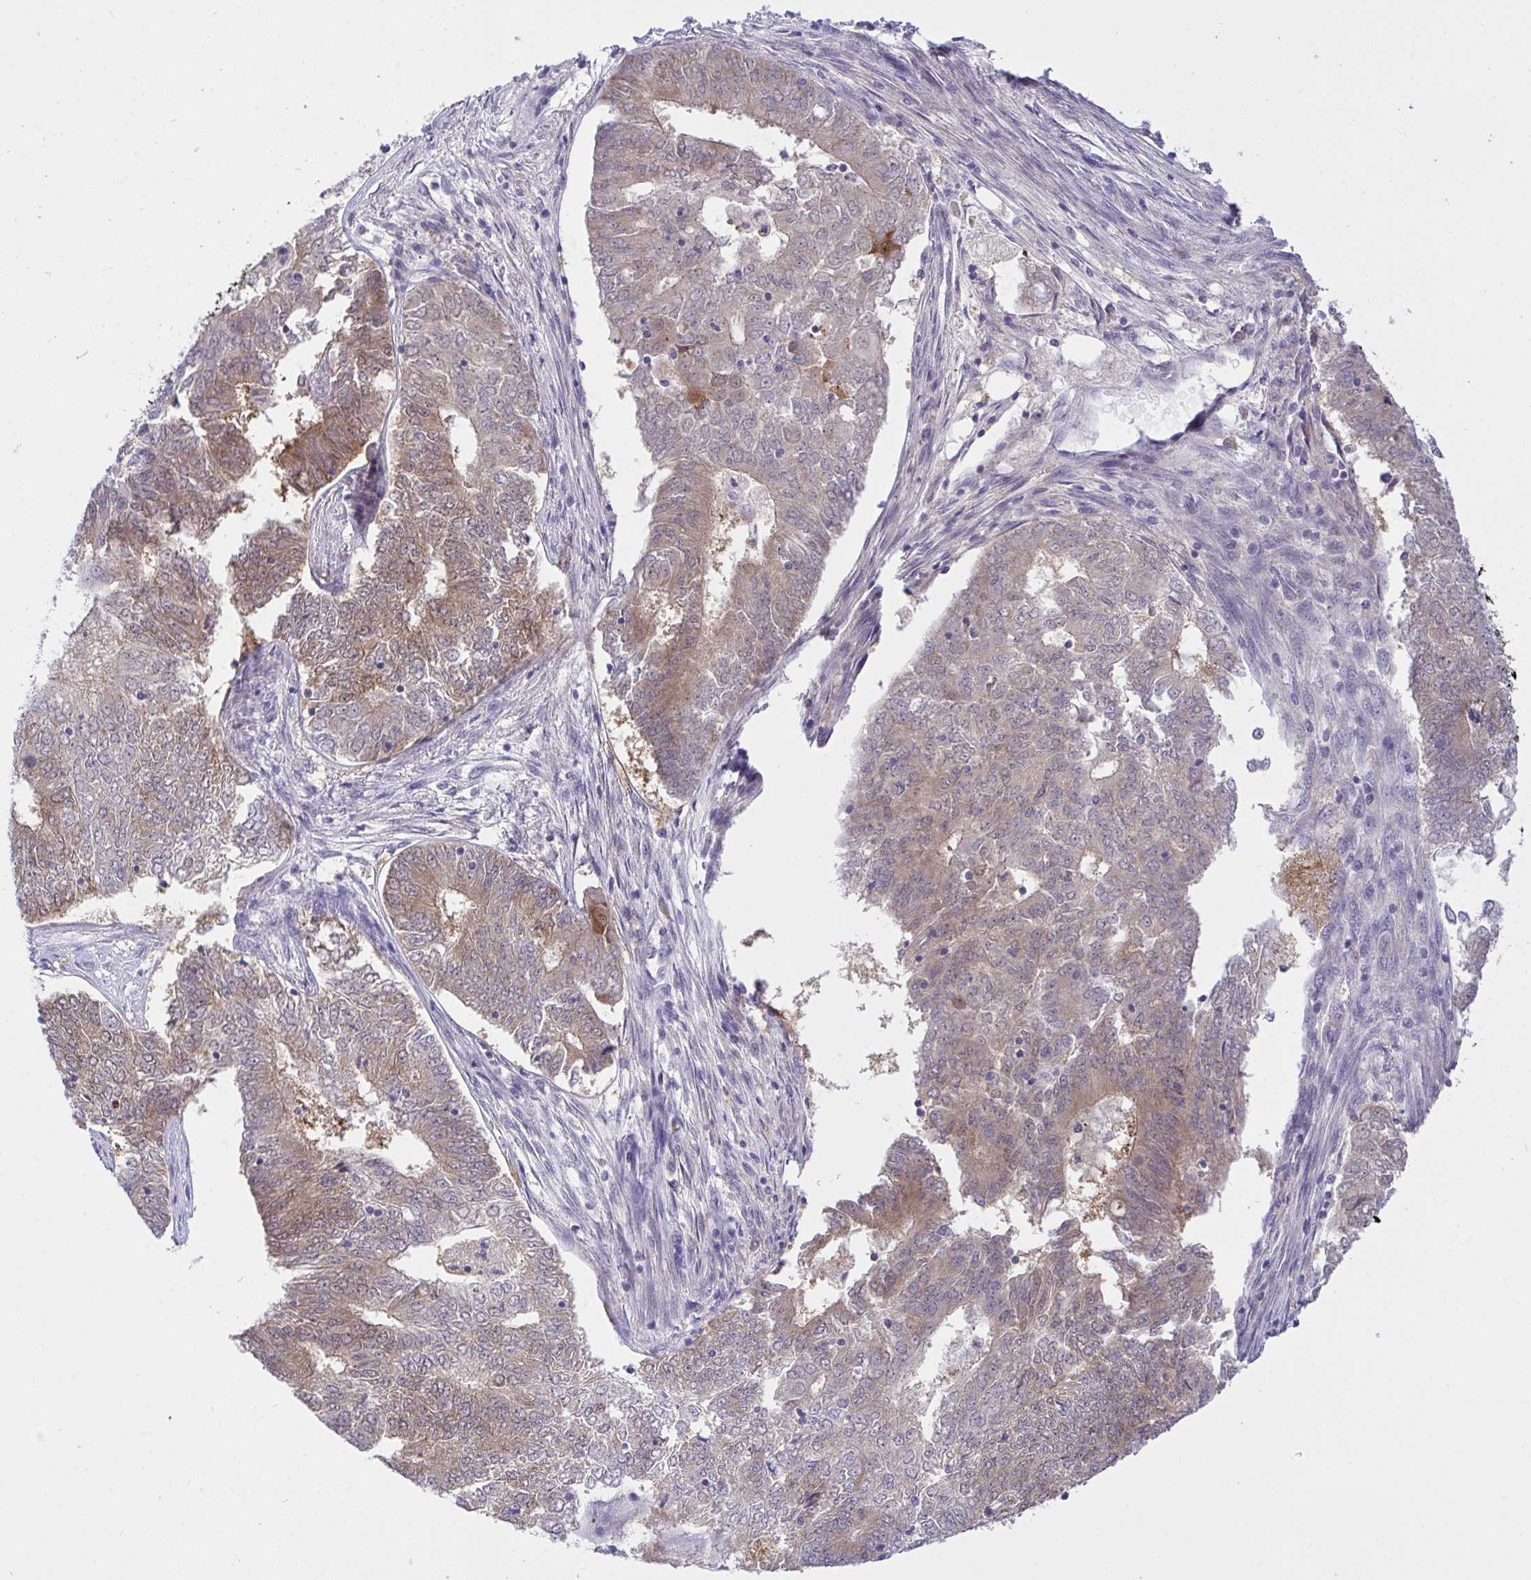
{"staining": {"intensity": "moderate", "quantity": "25%-75%", "location": "cytoplasmic/membranous,nuclear"}, "tissue": "endometrial cancer", "cell_type": "Tumor cells", "image_type": "cancer", "snomed": [{"axis": "morphology", "description": "Adenocarcinoma, NOS"}, {"axis": "topography", "description": "Endometrium"}], "caption": "A brown stain labels moderate cytoplasmic/membranous and nuclear staining of a protein in human endometrial cancer (adenocarcinoma) tumor cells.", "gene": "HOXD12", "patient": {"sex": "female", "age": 62}}